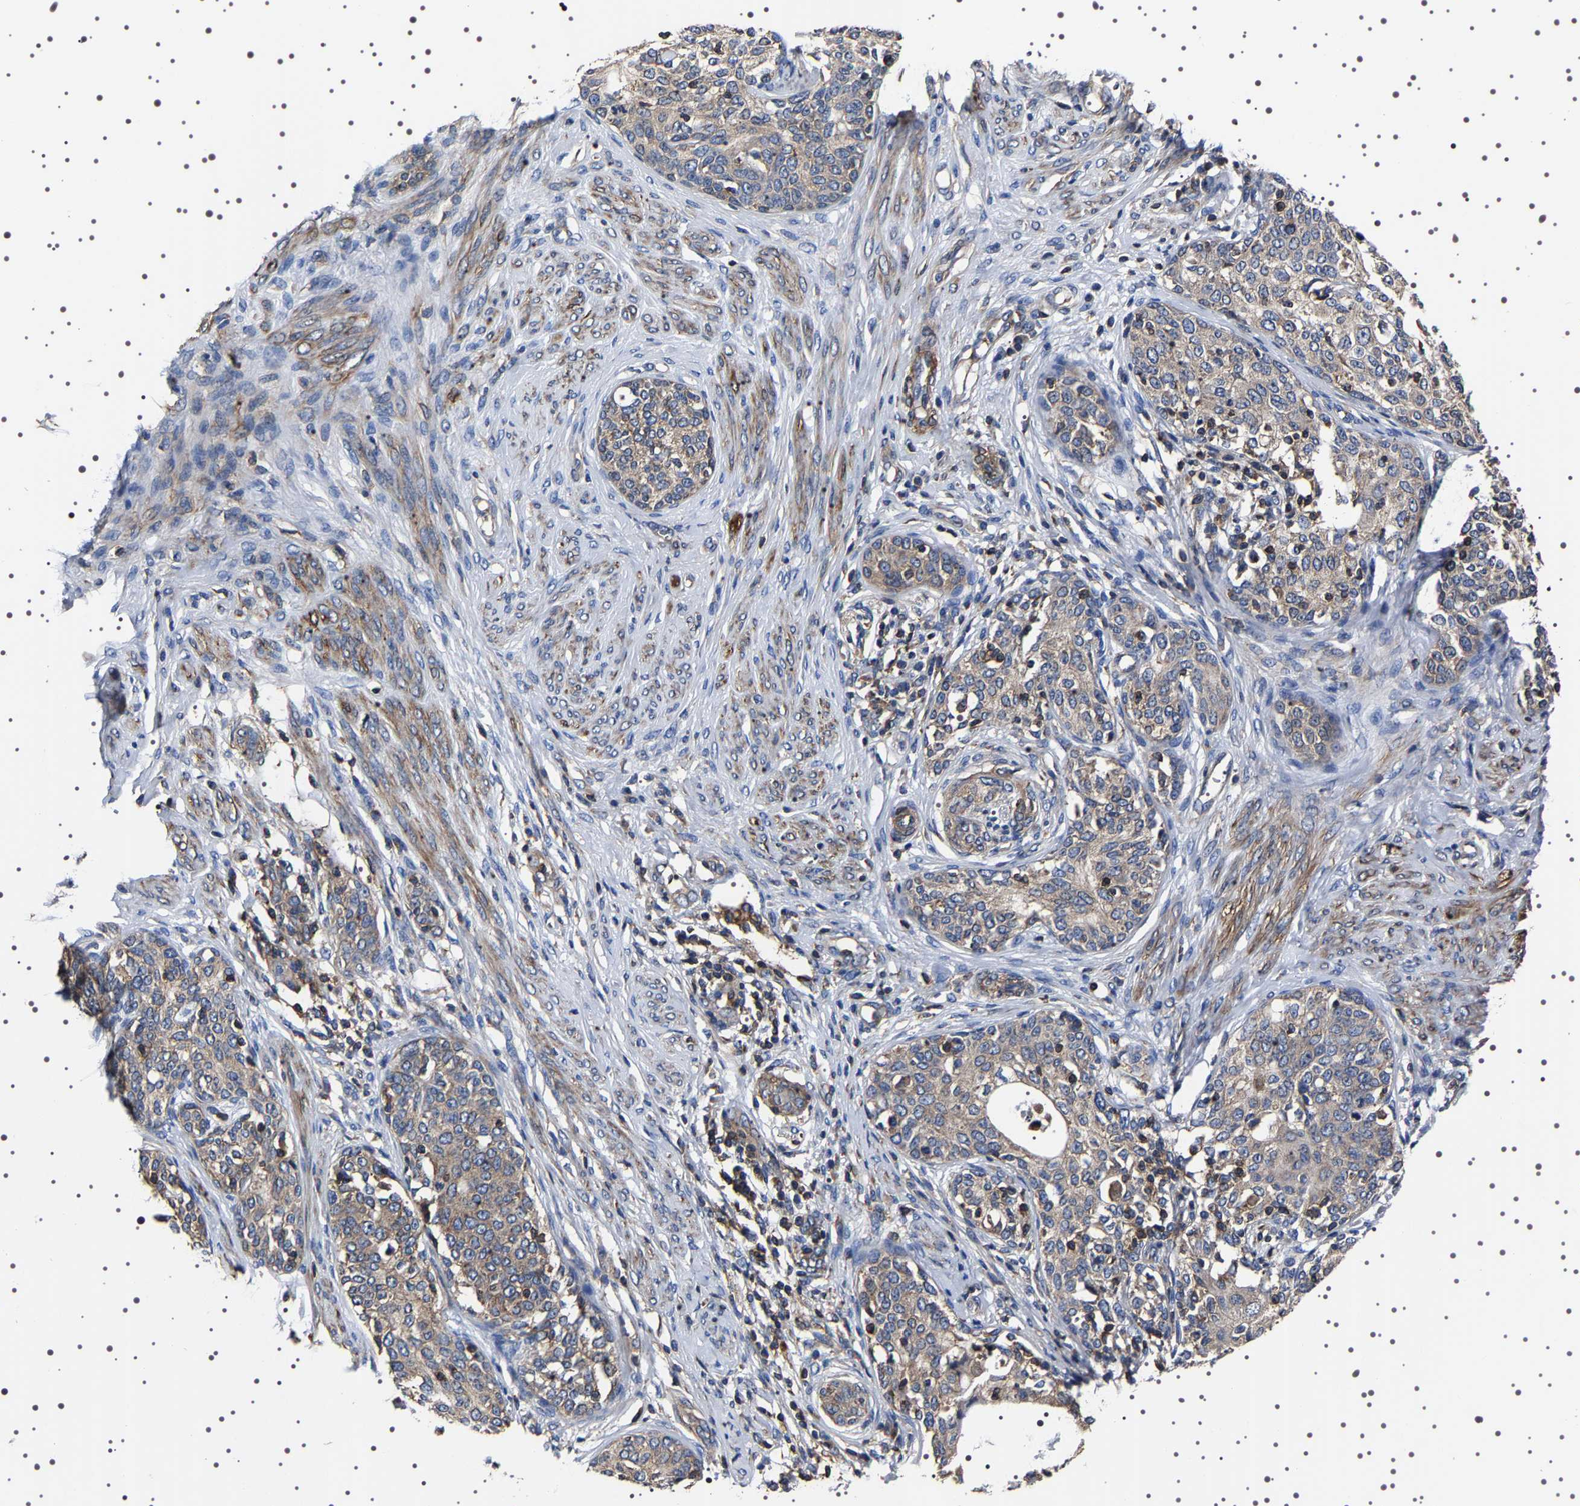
{"staining": {"intensity": "weak", "quantity": "<25%", "location": "cytoplasmic/membranous"}, "tissue": "cervical cancer", "cell_type": "Tumor cells", "image_type": "cancer", "snomed": [{"axis": "morphology", "description": "Squamous cell carcinoma, NOS"}, {"axis": "morphology", "description": "Adenocarcinoma, NOS"}, {"axis": "topography", "description": "Cervix"}], "caption": "Immunohistochemistry (IHC) micrograph of neoplastic tissue: human cervical cancer stained with DAB (3,3'-diaminobenzidine) demonstrates no significant protein positivity in tumor cells.", "gene": "WDR1", "patient": {"sex": "female", "age": 52}}